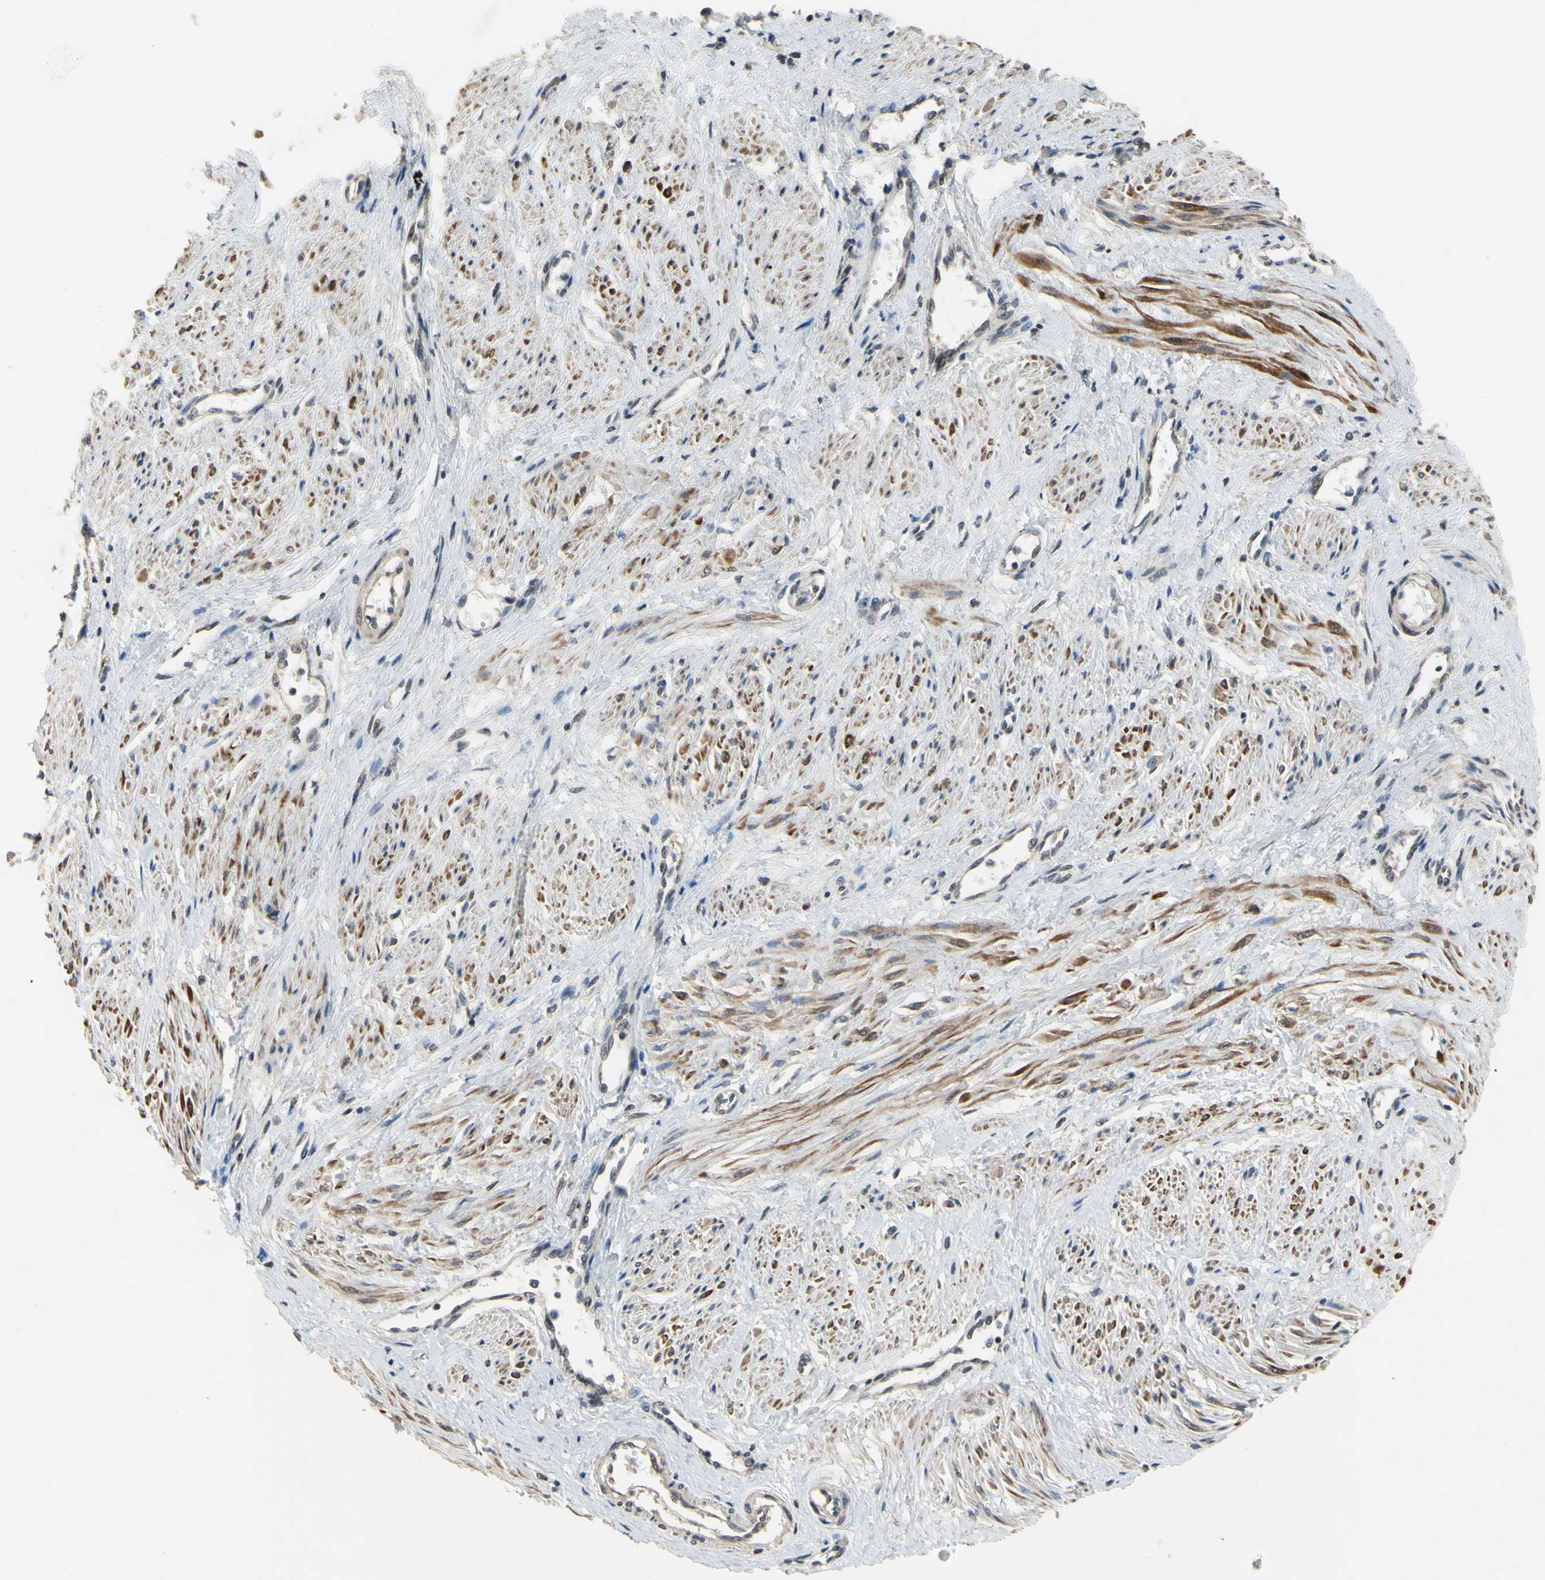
{"staining": {"intensity": "moderate", "quantity": "25%-75%", "location": "cytoplasmic/membranous,nuclear"}, "tissue": "smooth muscle", "cell_type": "Smooth muscle cells", "image_type": "normal", "snomed": [{"axis": "morphology", "description": "Normal tissue, NOS"}, {"axis": "topography", "description": "Smooth muscle"}, {"axis": "topography", "description": "Uterus"}], "caption": "Smooth muscle cells exhibit medium levels of moderate cytoplasmic/membranous,nuclear positivity in about 25%-75% of cells in unremarkable smooth muscle.", "gene": "ZNF174", "patient": {"sex": "female", "age": 39}}